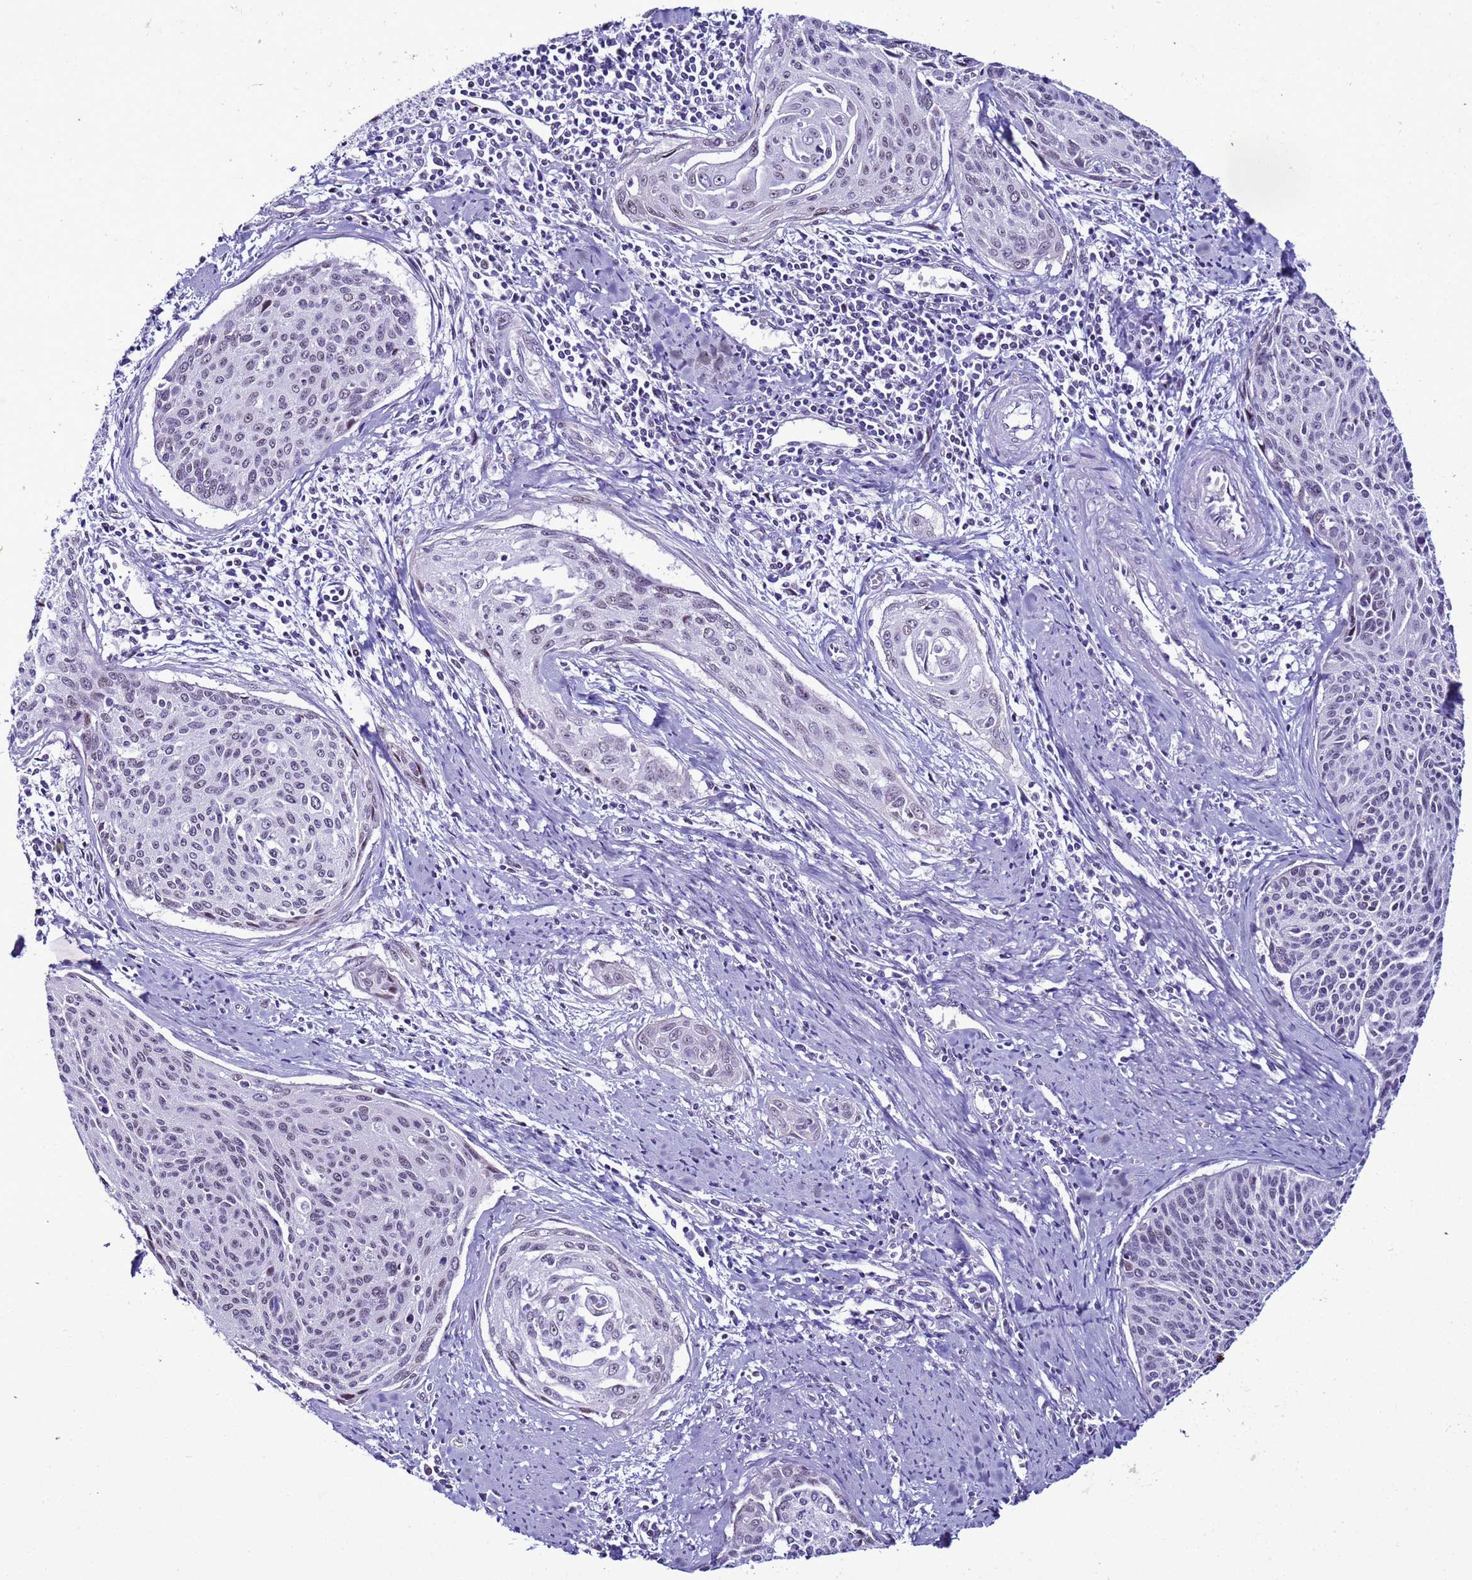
{"staining": {"intensity": "weak", "quantity": "<25%", "location": "nuclear"}, "tissue": "cervical cancer", "cell_type": "Tumor cells", "image_type": "cancer", "snomed": [{"axis": "morphology", "description": "Squamous cell carcinoma, NOS"}, {"axis": "topography", "description": "Cervix"}], "caption": "Immunohistochemistry (IHC) histopathology image of neoplastic tissue: cervical cancer stained with DAB demonstrates no significant protein positivity in tumor cells.", "gene": "LRRC10B", "patient": {"sex": "female", "age": 55}}